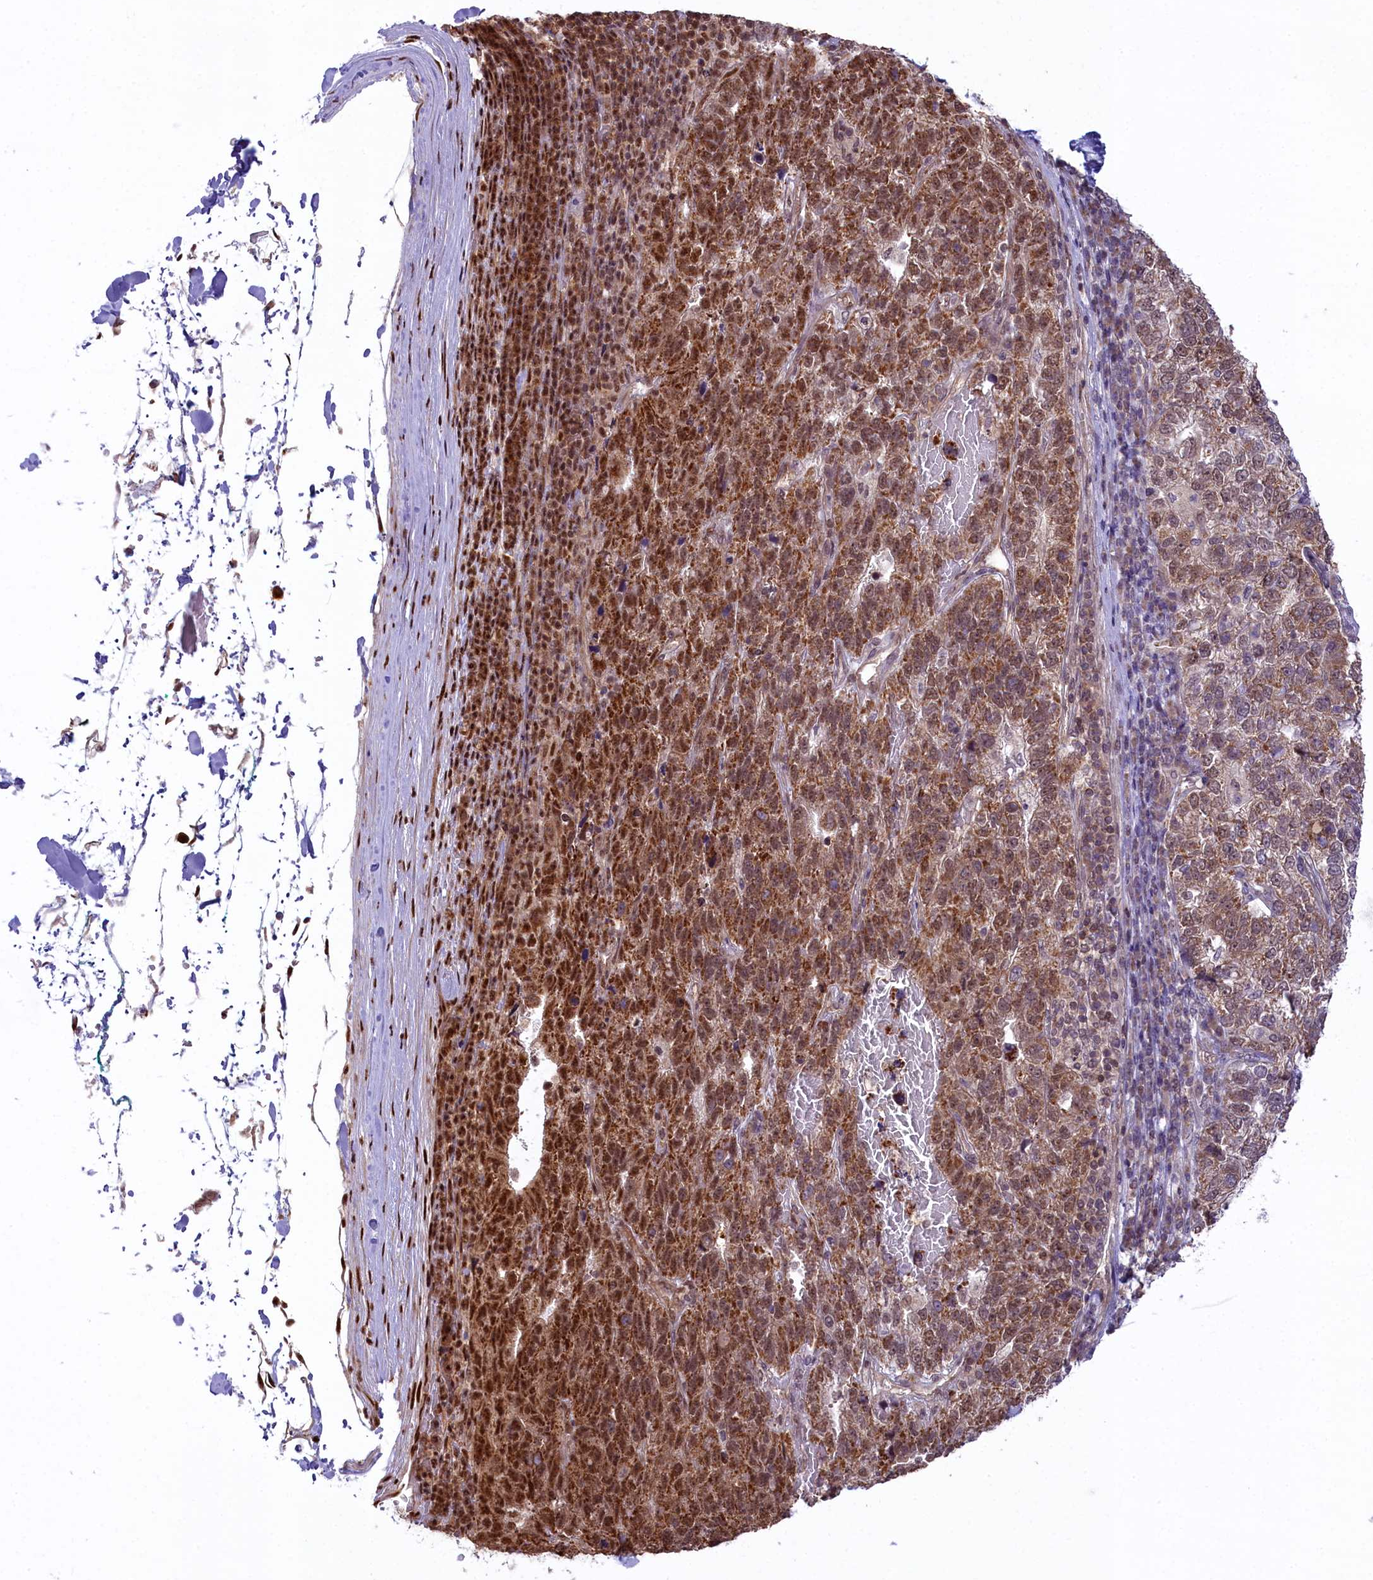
{"staining": {"intensity": "moderate", "quantity": ">75%", "location": "cytoplasmic/membranous,nuclear"}, "tissue": "pancreatic cancer", "cell_type": "Tumor cells", "image_type": "cancer", "snomed": [{"axis": "morphology", "description": "Adenocarcinoma, NOS"}, {"axis": "topography", "description": "Pancreas"}], "caption": "A photomicrograph of pancreatic cancer stained for a protein demonstrates moderate cytoplasmic/membranous and nuclear brown staining in tumor cells.", "gene": "CARD8", "patient": {"sex": "female", "age": 61}}